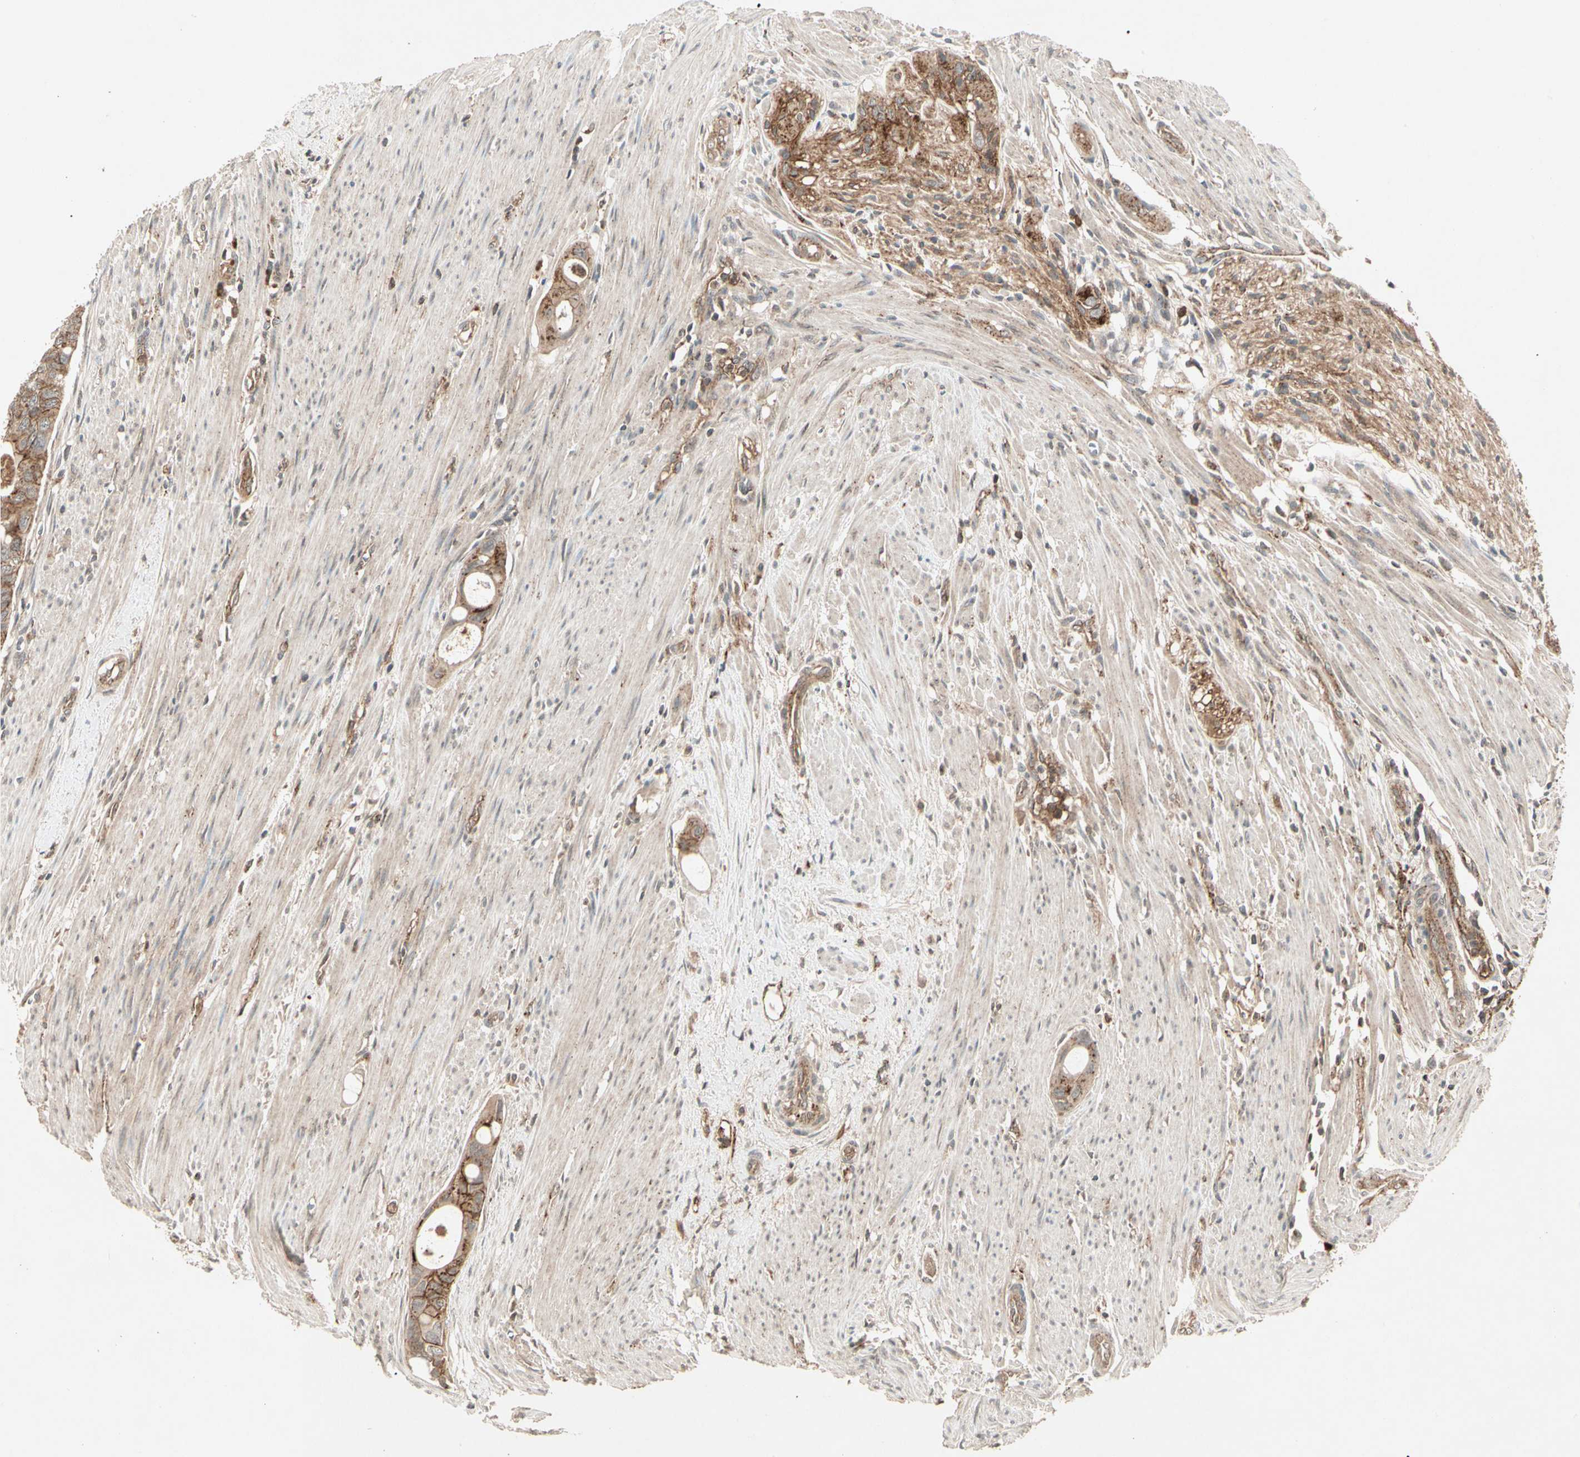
{"staining": {"intensity": "moderate", "quantity": ">75%", "location": "cytoplasmic/membranous"}, "tissue": "colorectal cancer", "cell_type": "Tumor cells", "image_type": "cancer", "snomed": [{"axis": "morphology", "description": "Adenocarcinoma, NOS"}, {"axis": "topography", "description": "Colon"}], "caption": "A brown stain highlights moderate cytoplasmic/membranous positivity of a protein in human adenocarcinoma (colorectal) tumor cells.", "gene": "FLOT1", "patient": {"sex": "female", "age": 57}}